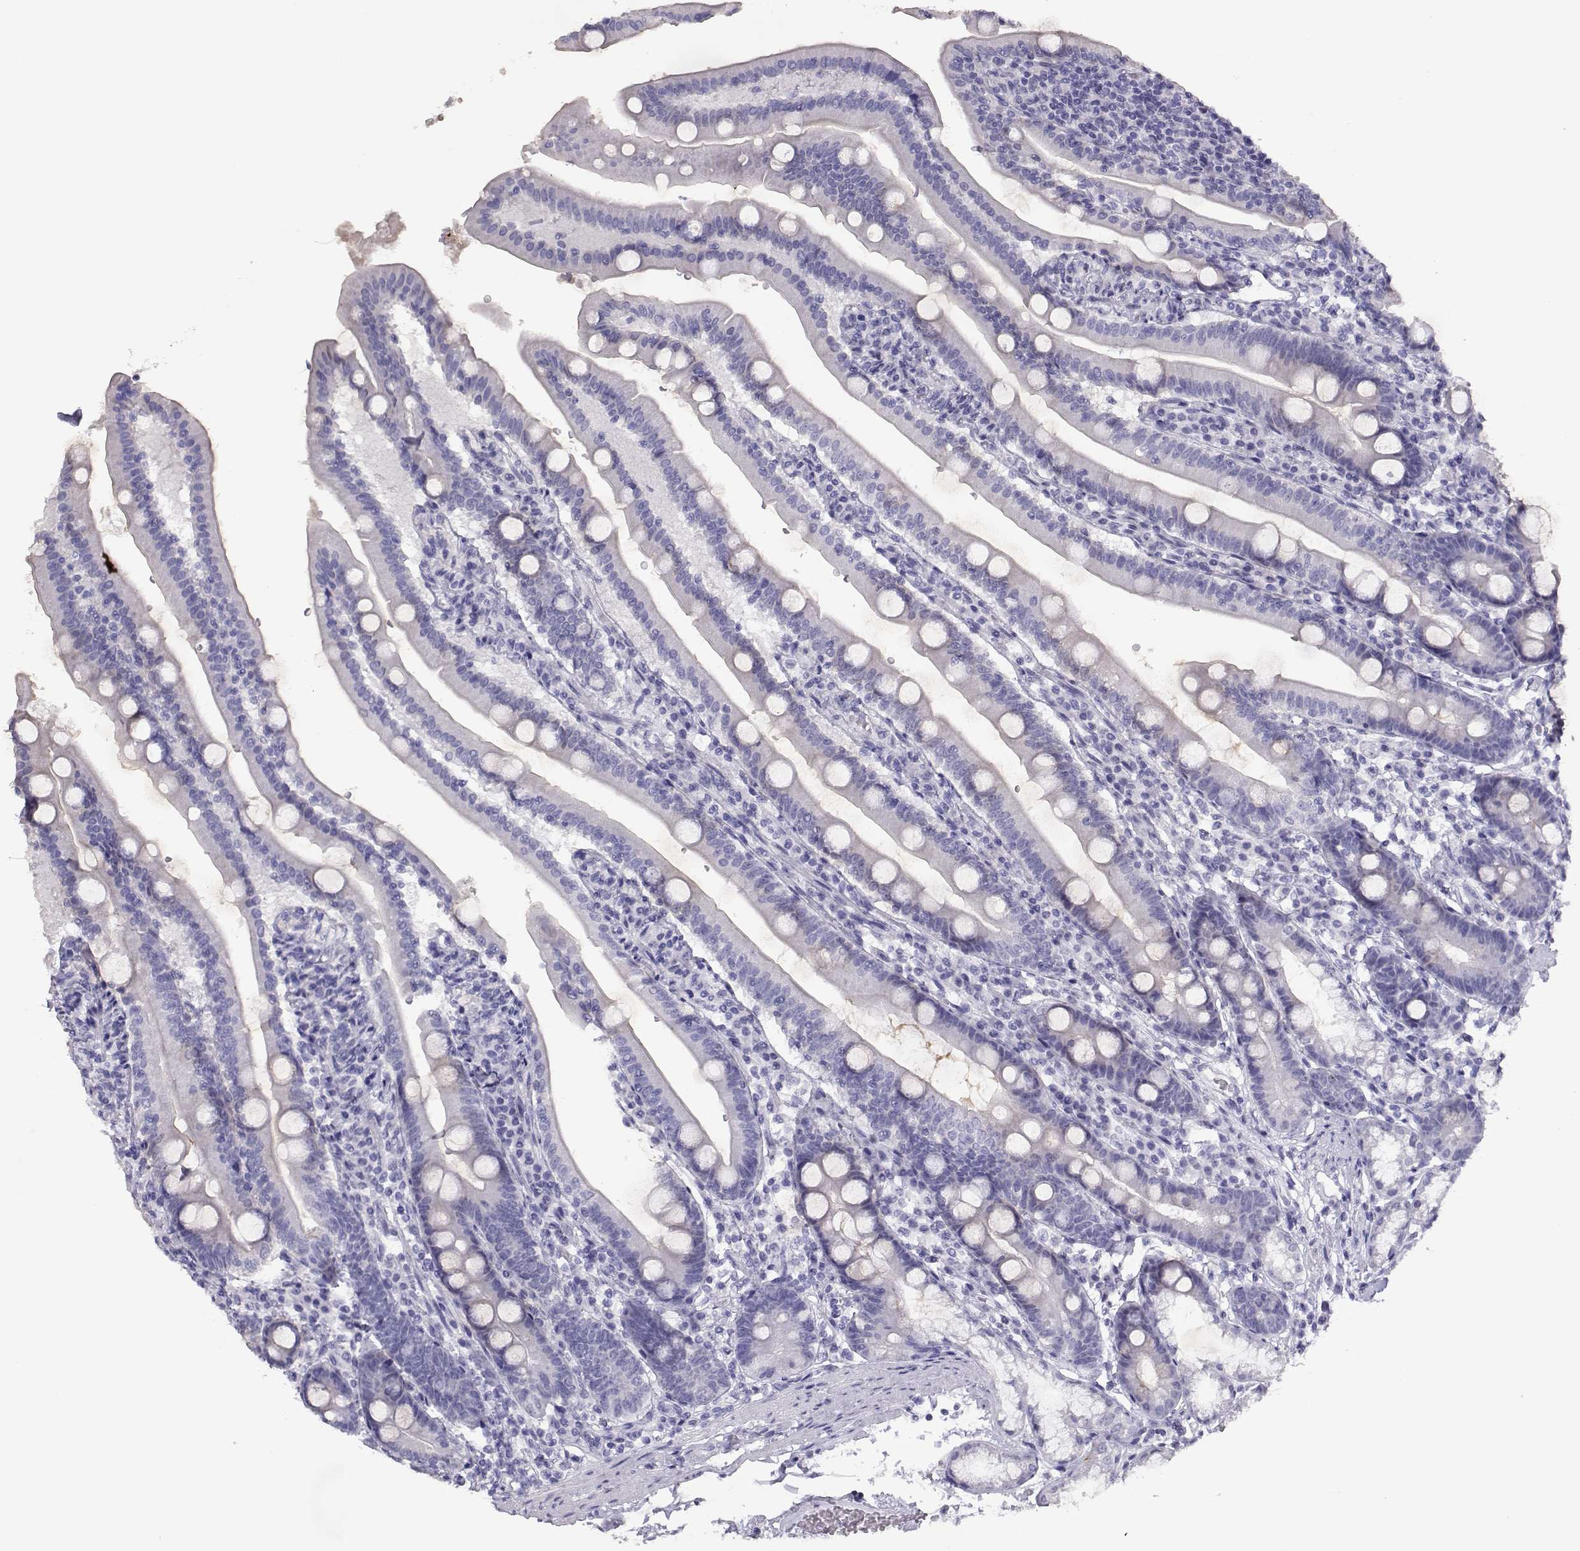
{"staining": {"intensity": "negative", "quantity": "none", "location": "none"}, "tissue": "duodenum", "cell_type": "Glandular cells", "image_type": "normal", "snomed": [{"axis": "morphology", "description": "Normal tissue, NOS"}, {"axis": "topography", "description": "Duodenum"}], "caption": "Micrograph shows no significant protein positivity in glandular cells of unremarkable duodenum.", "gene": "PMCH", "patient": {"sex": "female", "age": 67}}